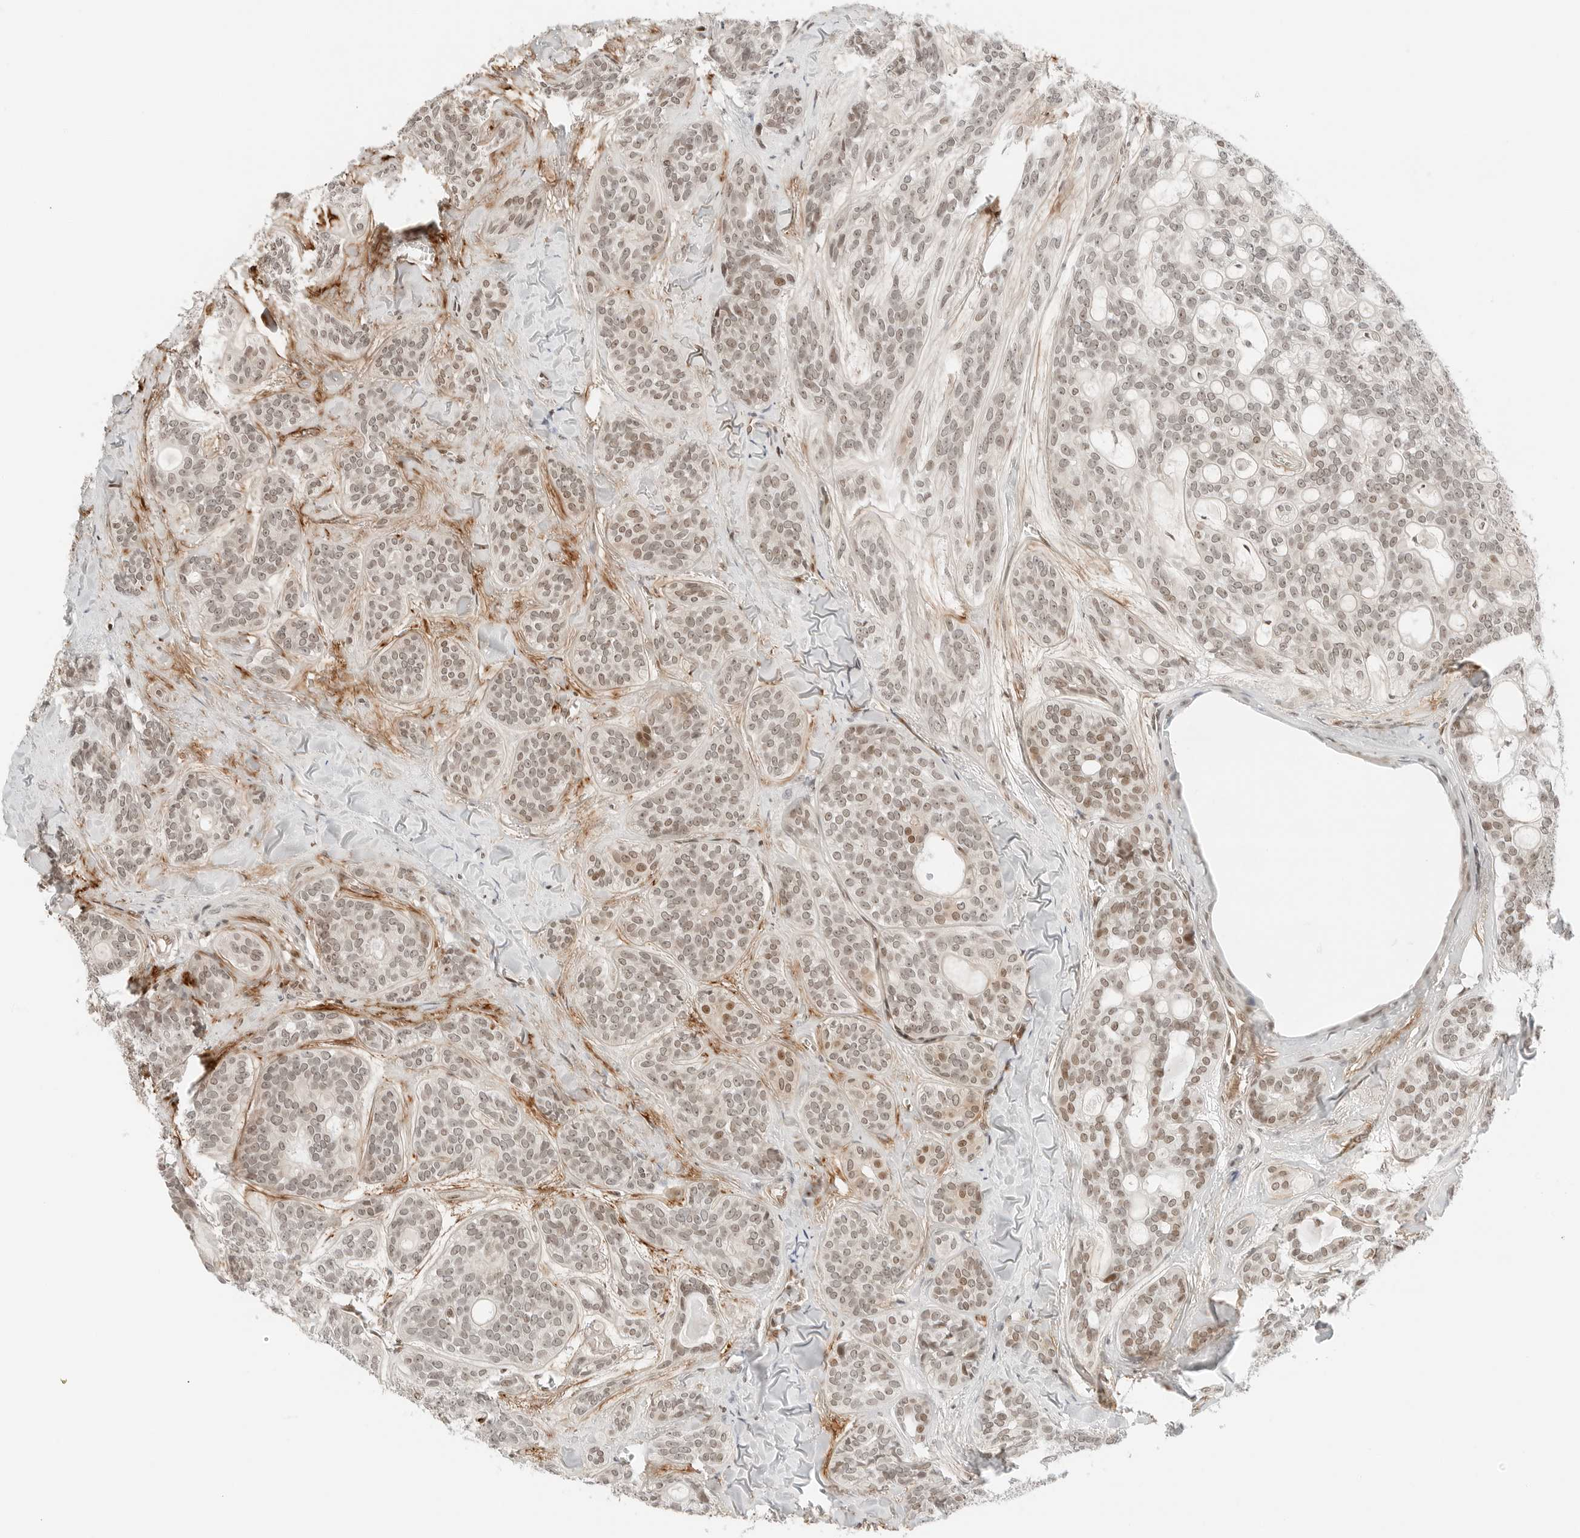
{"staining": {"intensity": "moderate", "quantity": "25%-75%", "location": "nuclear"}, "tissue": "head and neck cancer", "cell_type": "Tumor cells", "image_type": "cancer", "snomed": [{"axis": "morphology", "description": "Adenocarcinoma, NOS"}, {"axis": "topography", "description": "Head-Neck"}], "caption": "Head and neck adenocarcinoma was stained to show a protein in brown. There is medium levels of moderate nuclear expression in about 25%-75% of tumor cells.", "gene": "CRTC2", "patient": {"sex": "male", "age": 66}}